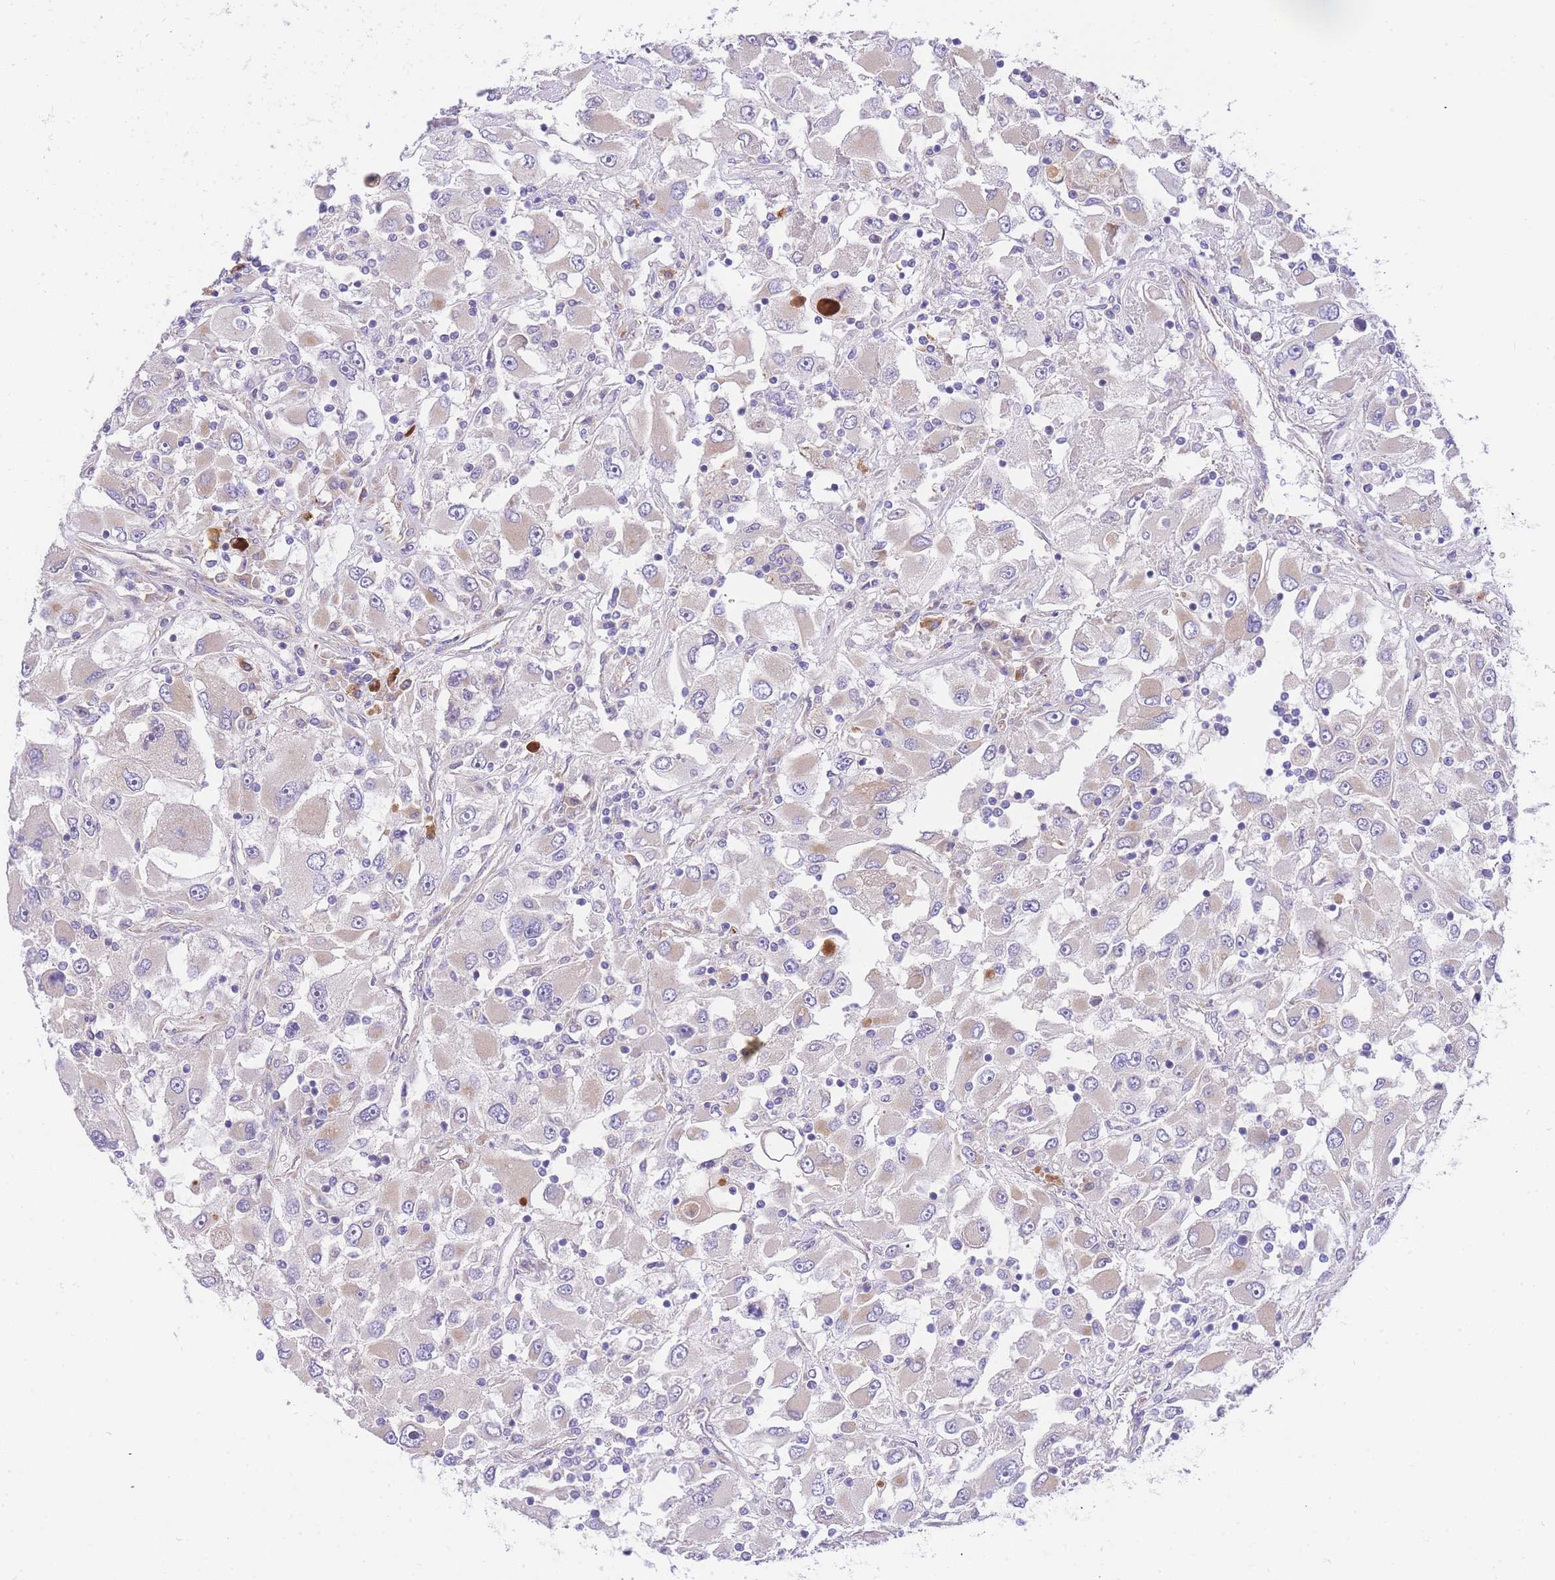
{"staining": {"intensity": "weak", "quantity": "<25%", "location": "cytoplasmic/membranous"}, "tissue": "renal cancer", "cell_type": "Tumor cells", "image_type": "cancer", "snomed": [{"axis": "morphology", "description": "Adenocarcinoma, NOS"}, {"axis": "topography", "description": "Kidney"}], "caption": "An image of human renal cancer (adenocarcinoma) is negative for staining in tumor cells.", "gene": "MTRES1", "patient": {"sex": "female", "age": 52}}